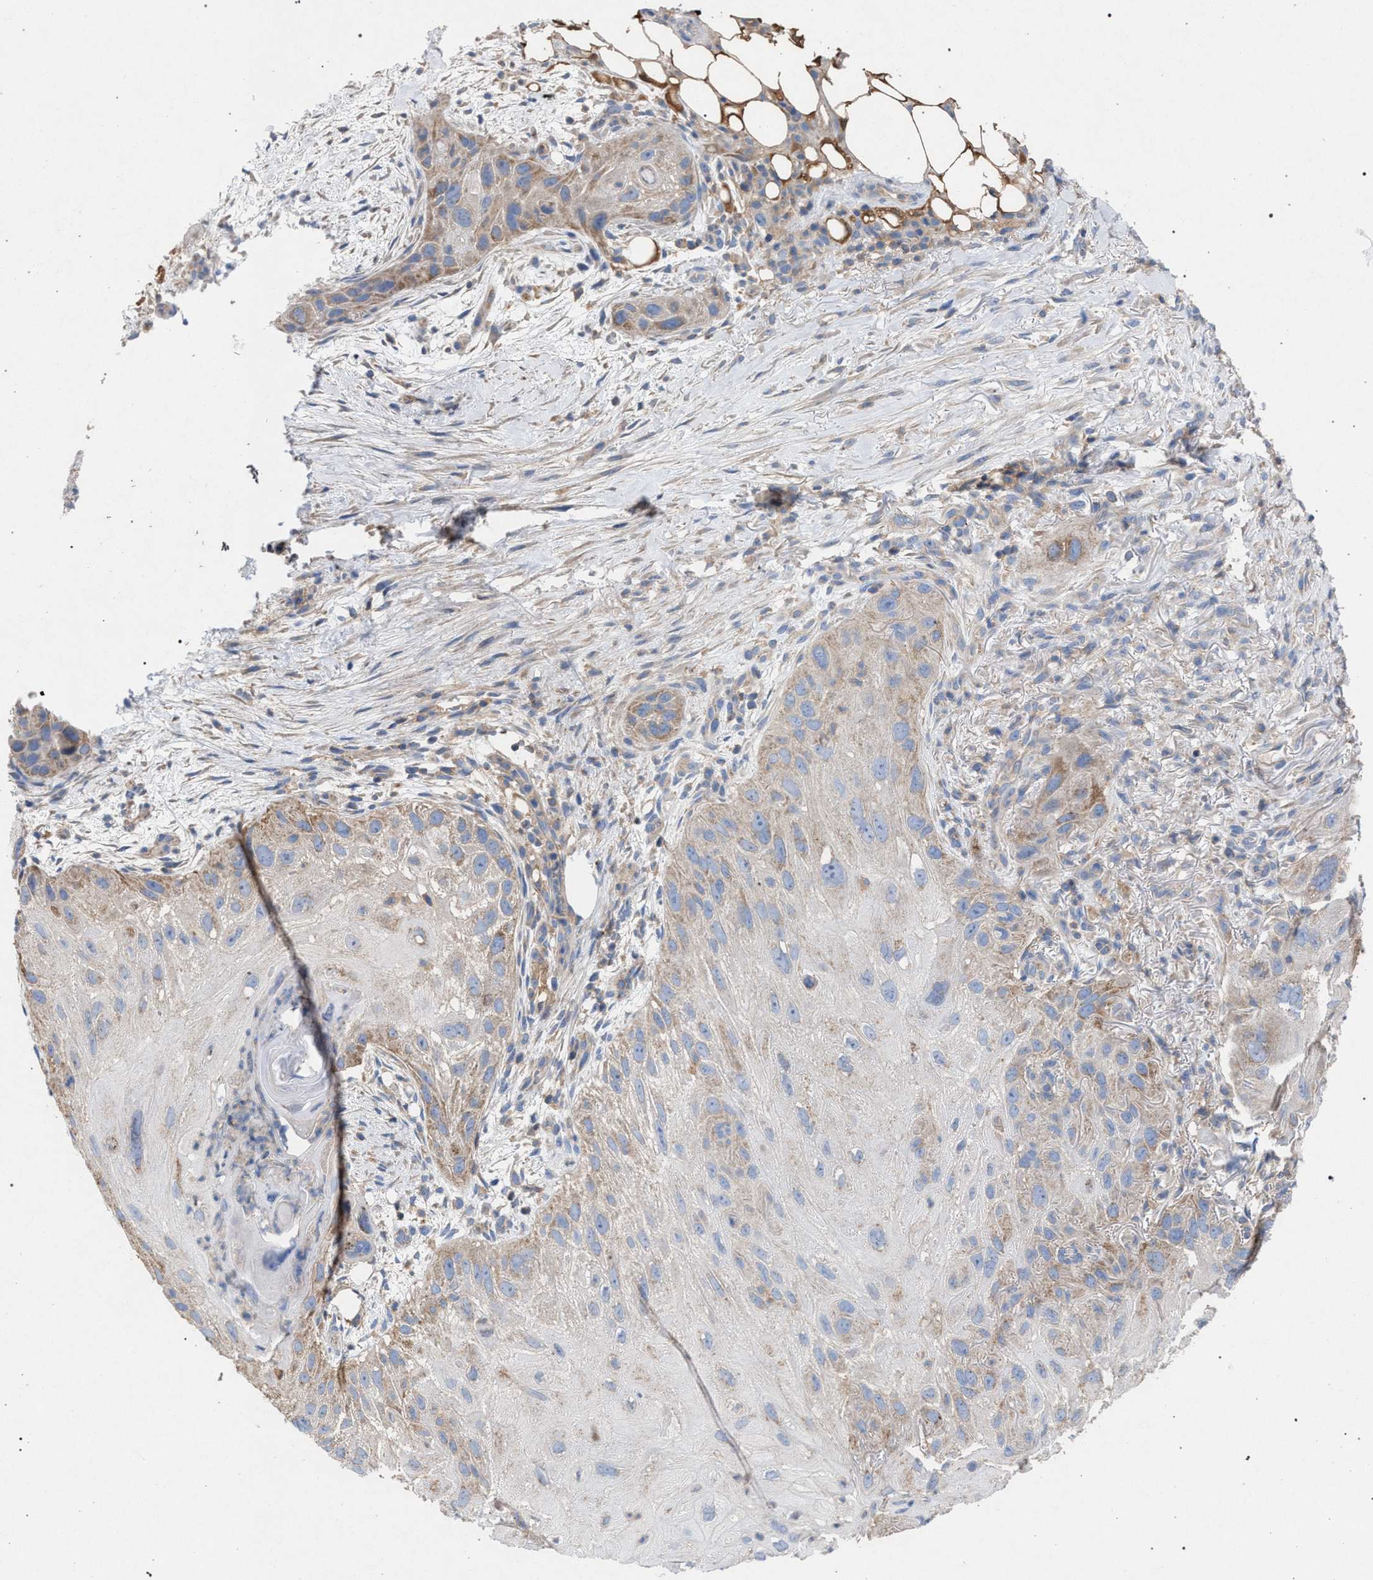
{"staining": {"intensity": "moderate", "quantity": "<25%", "location": "cytoplasmic/membranous"}, "tissue": "skin cancer", "cell_type": "Tumor cells", "image_type": "cancer", "snomed": [{"axis": "morphology", "description": "Squamous cell carcinoma, NOS"}, {"axis": "topography", "description": "Skin"}], "caption": "Human skin cancer (squamous cell carcinoma) stained with a protein marker exhibits moderate staining in tumor cells.", "gene": "VPS13A", "patient": {"sex": "female", "age": 77}}